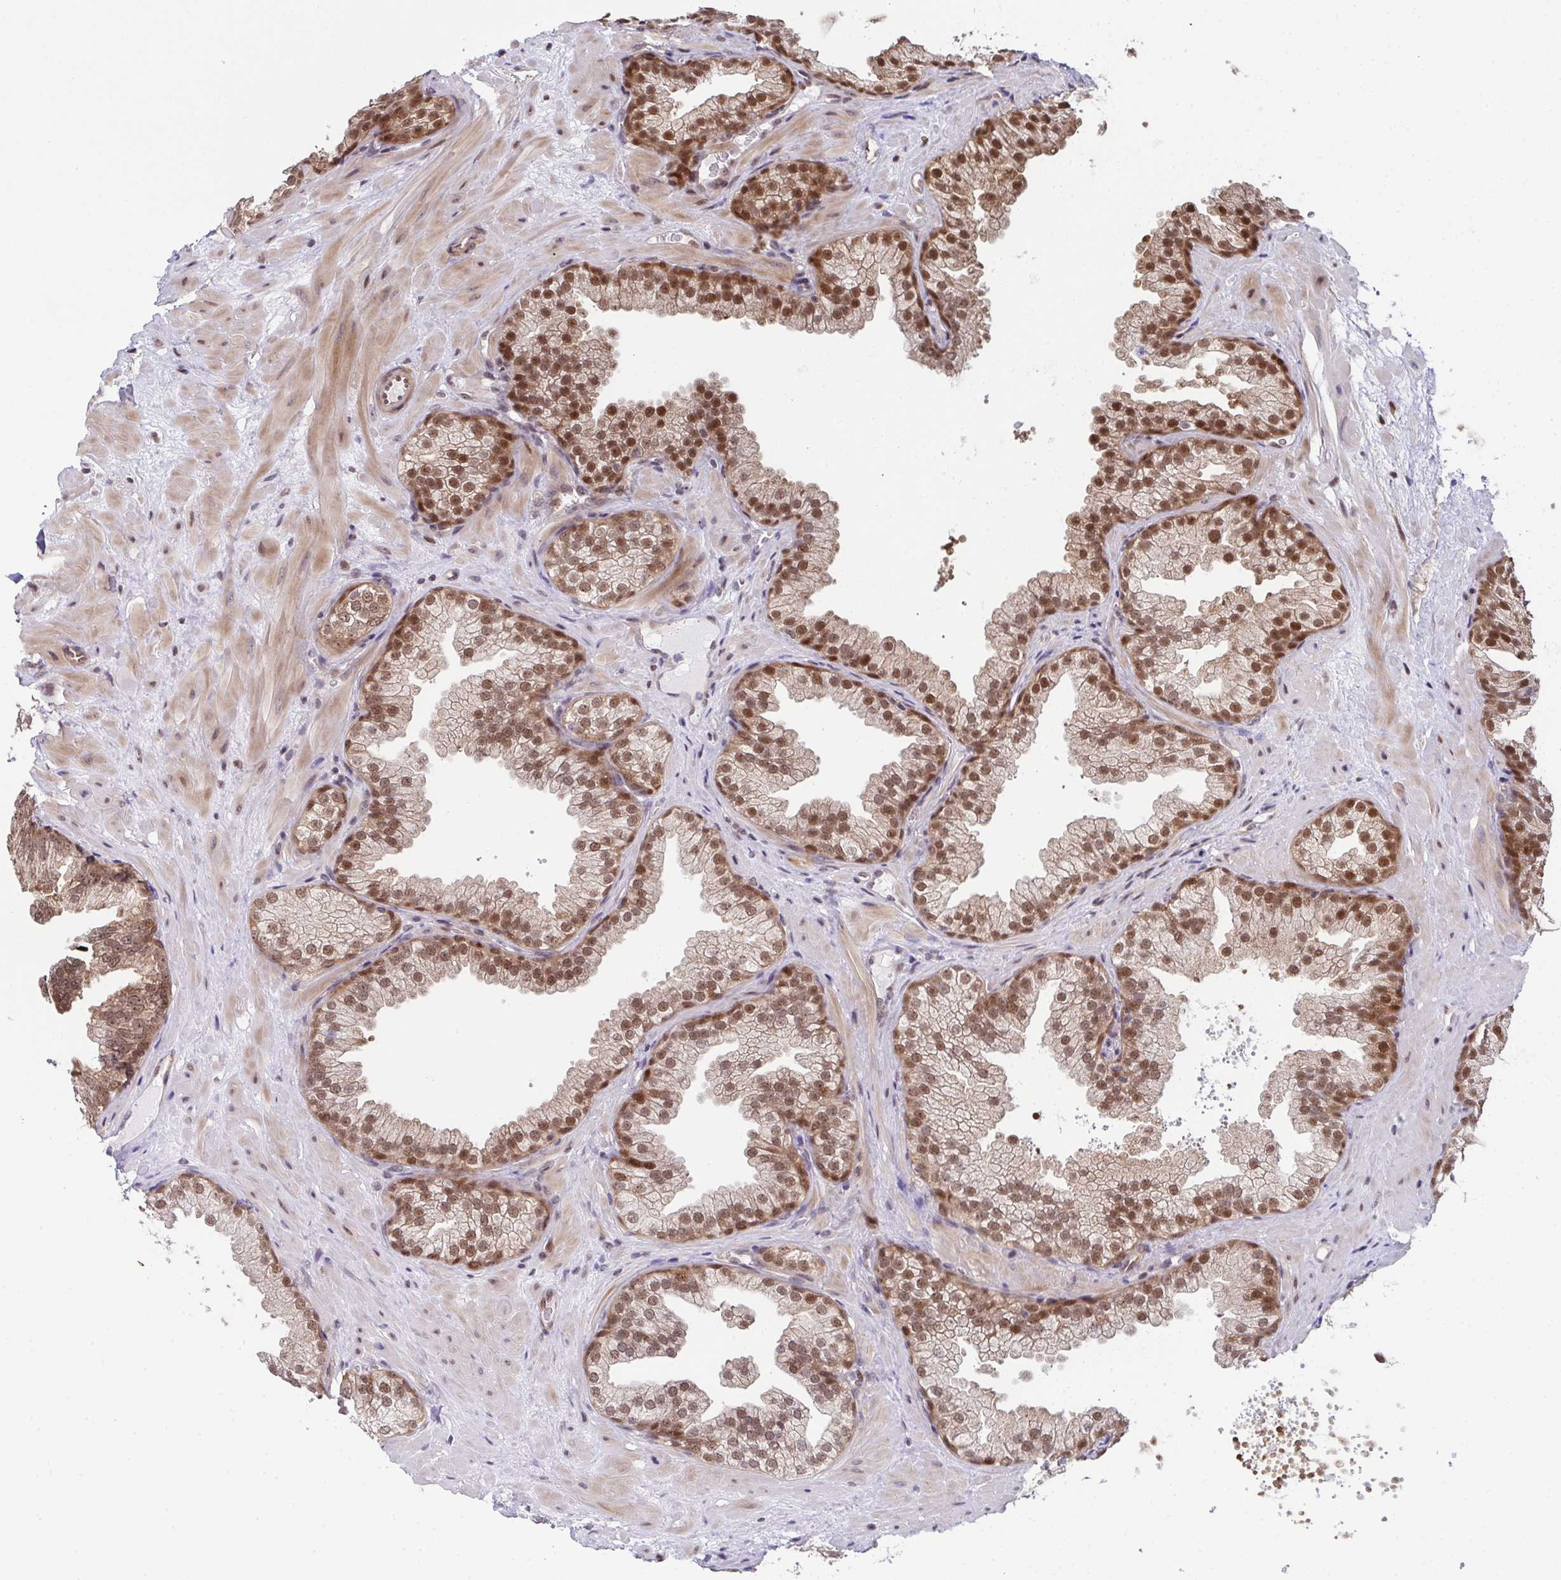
{"staining": {"intensity": "moderate", "quantity": "25%-75%", "location": "nuclear"}, "tissue": "prostate", "cell_type": "Glandular cells", "image_type": "normal", "snomed": [{"axis": "morphology", "description": "Normal tissue, NOS"}, {"axis": "topography", "description": "Prostate"}], "caption": "IHC image of normal prostate: human prostate stained using immunohistochemistry reveals medium levels of moderate protein expression localized specifically in the nuclear of glandular cells, appearing as a nuclear brown color.", "gene": "DNAJB1", "patient": {"sex": "male", "age": 37}}